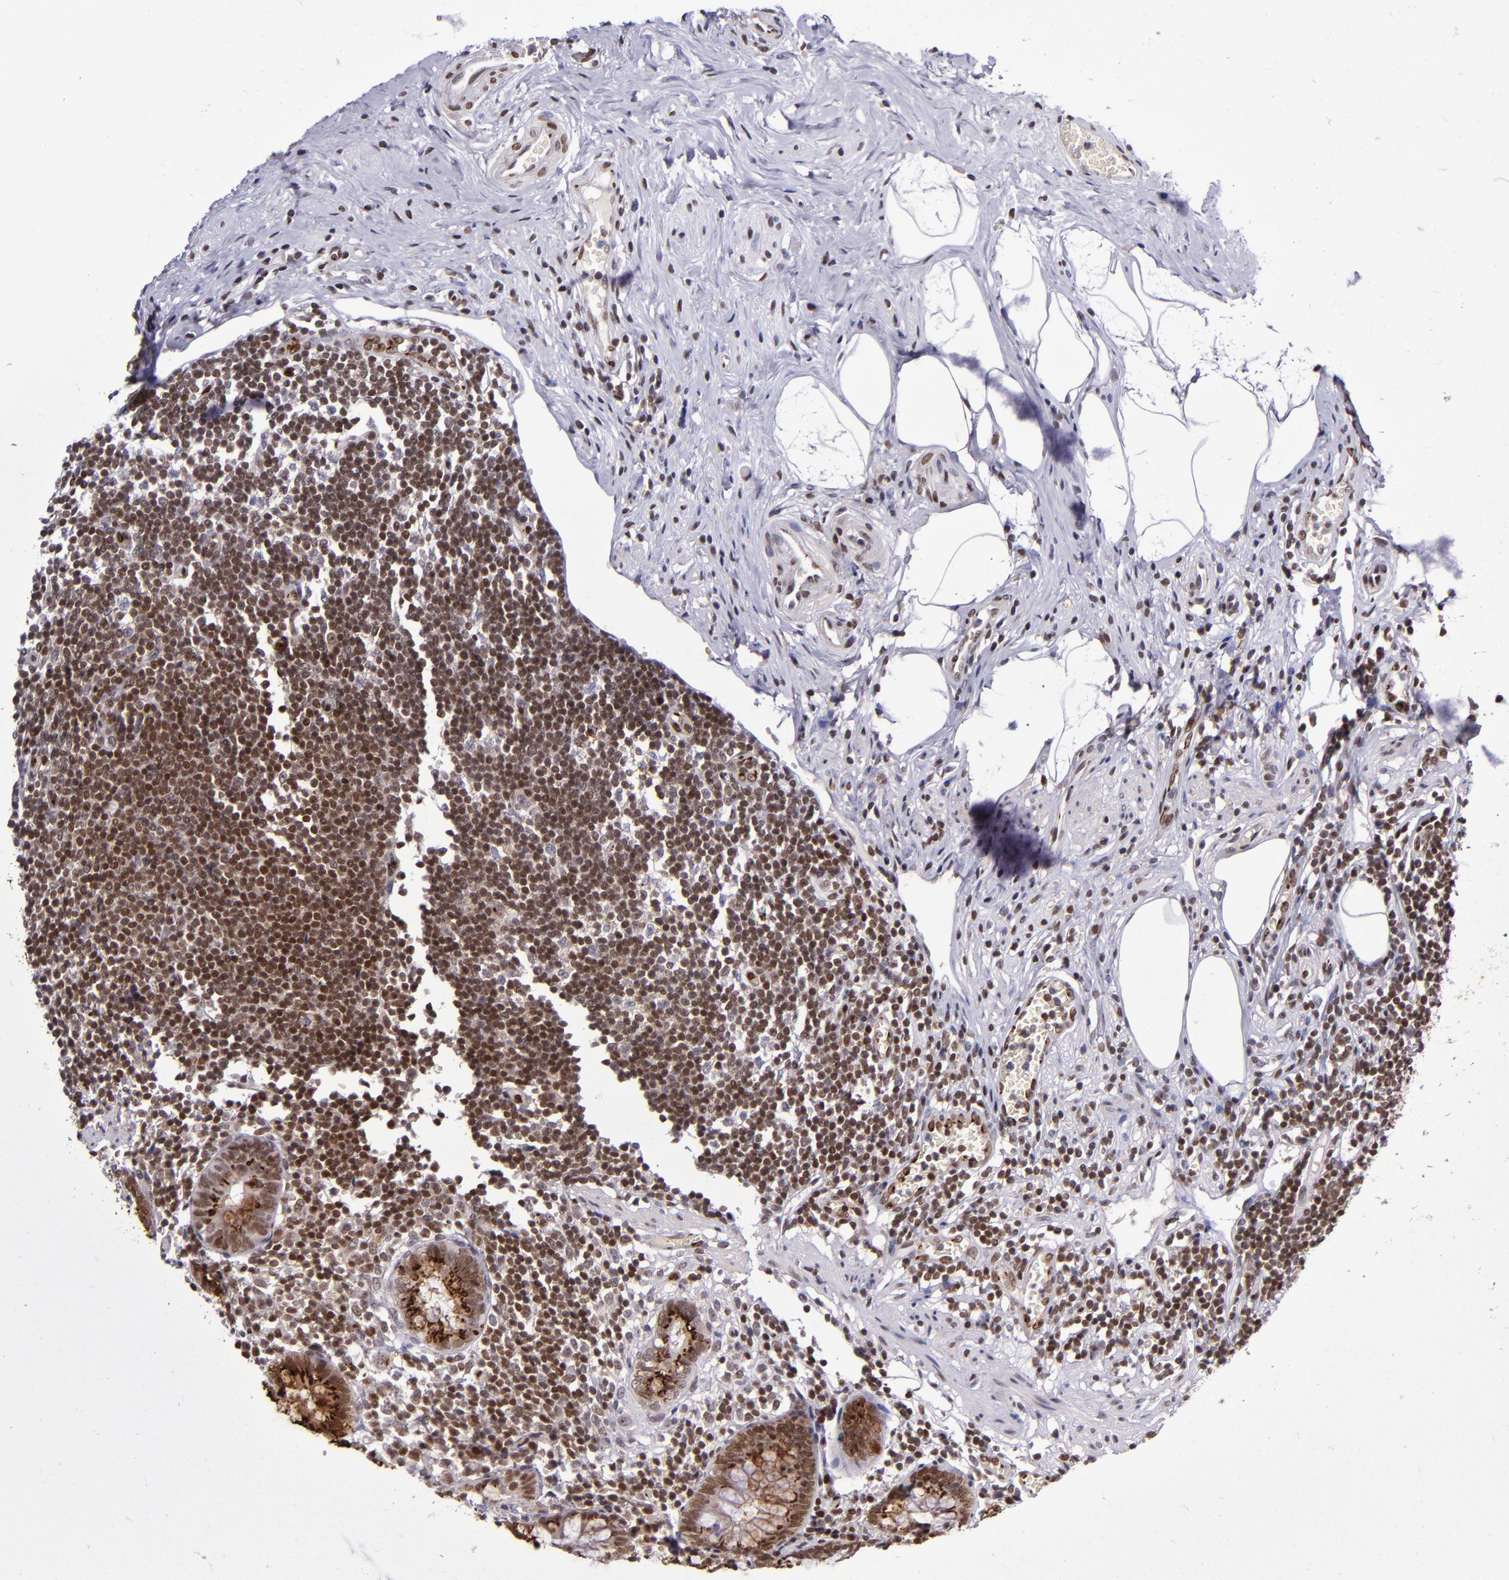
{"staining": {"intensity": "strong", "quantity": ">75%", "location": "nuclear"}, "tissue": "appendix", "cell_type": "Glandular cells", "image_type": "normal", "snomed": [{"axis": "morphology", "description": "Normal tissue, NOS"}, {"axis": "topography", "description": "Appendix"}], "caption": "Brown immunohistochemical staining in unremarkable appendix demonstrates strong nuclear positivity in about >75% of glandular cells. (DAB IHC with brightfield microscopy, high magnification).", "gene": "MGMT", "patient": {"sex": "male", "age": 38}}